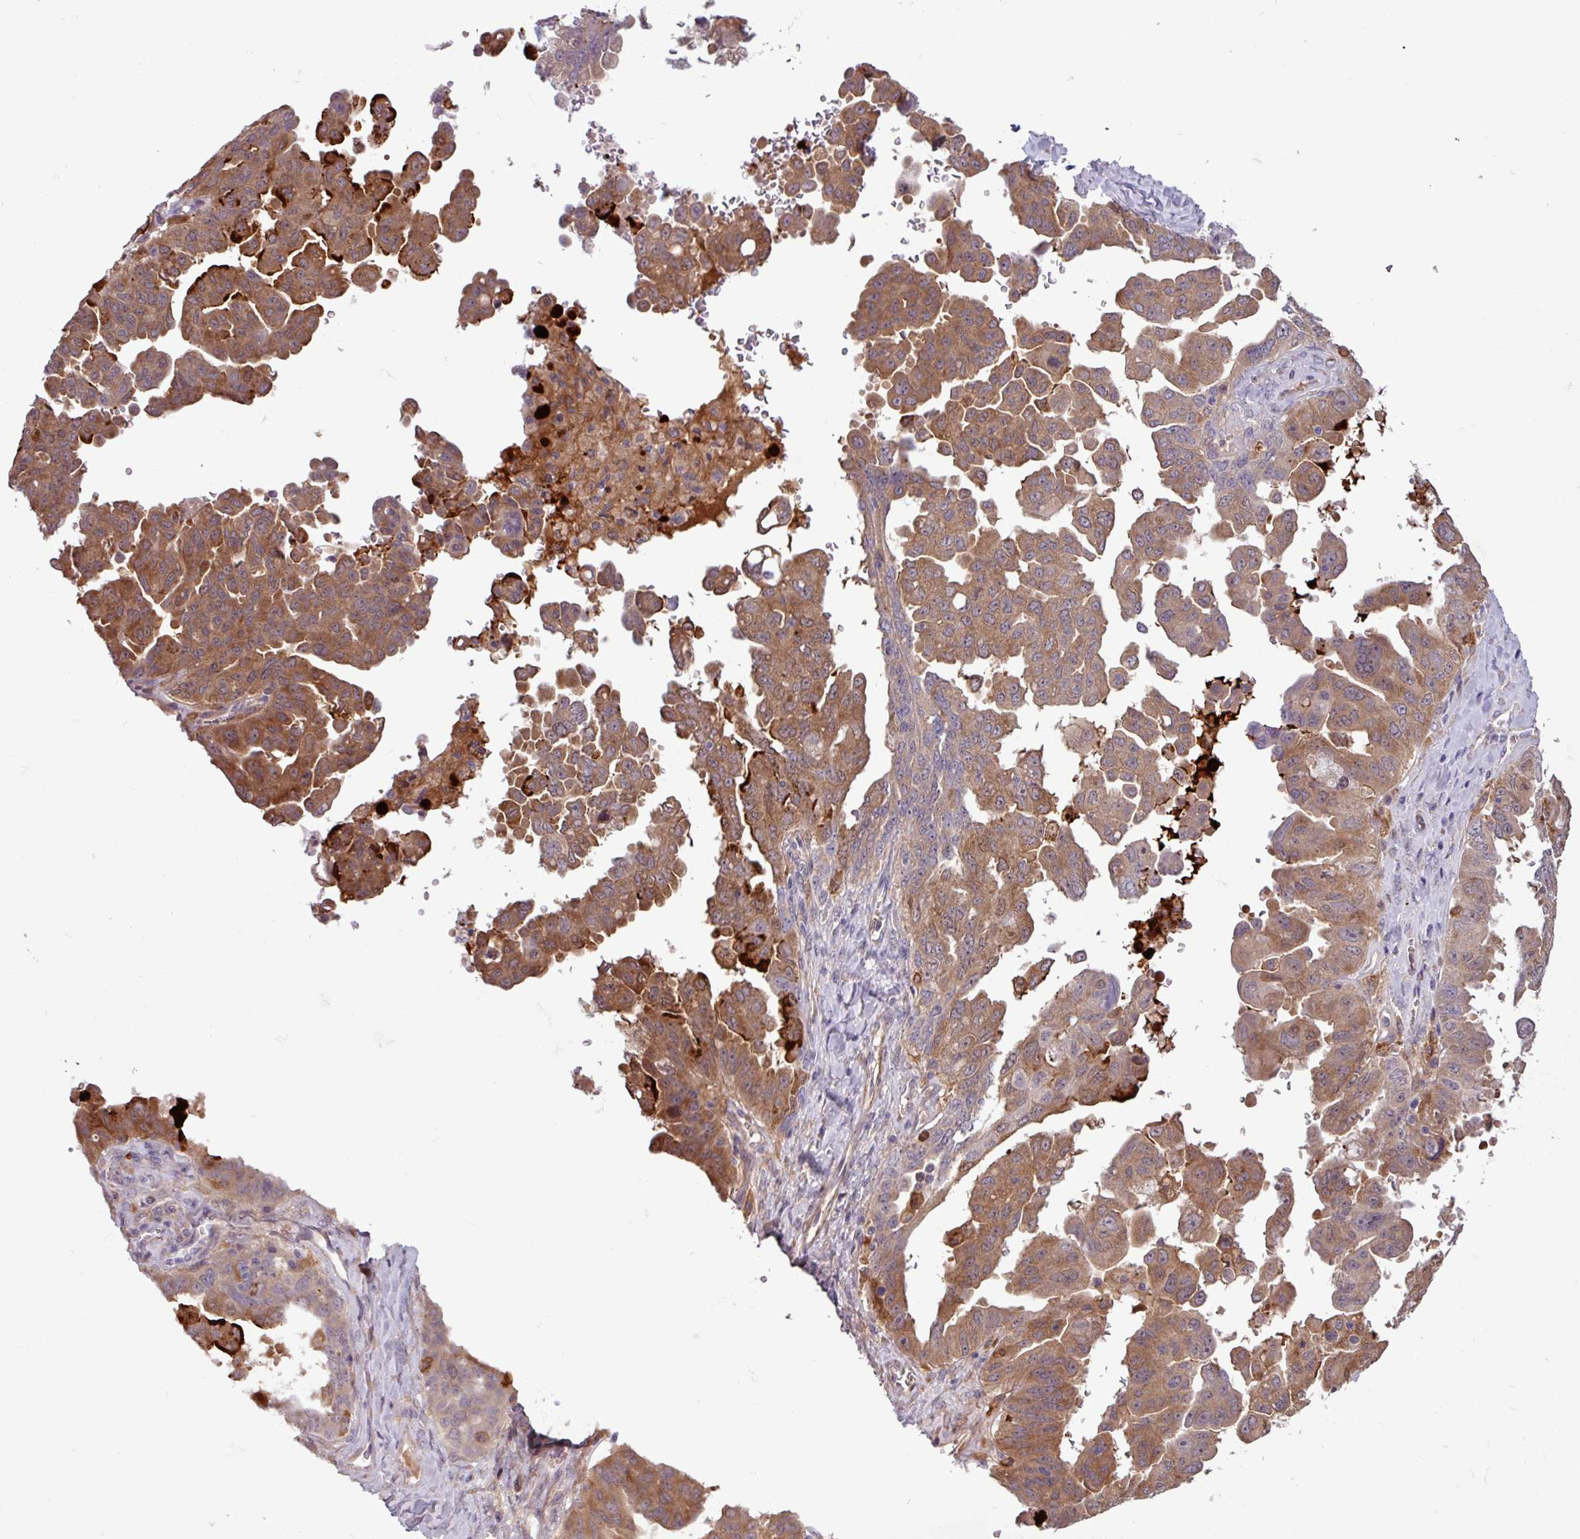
{"staining": {"intensity": "moderate", "quantity": "25%-75%", "location": "cytoplasmic/membranous"}, "tissue": "ovarian cancer", "cell_type": "Tumor cells", "image_type": "cancer", "snomed": [{"axis": "morphology", "description": "Carcinoma, endometroid"}, {"axis": "topography", "description": "Ovary"}], "caption": "Immunohistochemistry (IHC) of endometroid carcinoma (ovarian) shows medium levels of moderate cytoplasmic/membranous expression in approximately 25%-75% of tumor cells.", "gene": "PCED1A", "patient": {"sex": "female", "age": 62}}